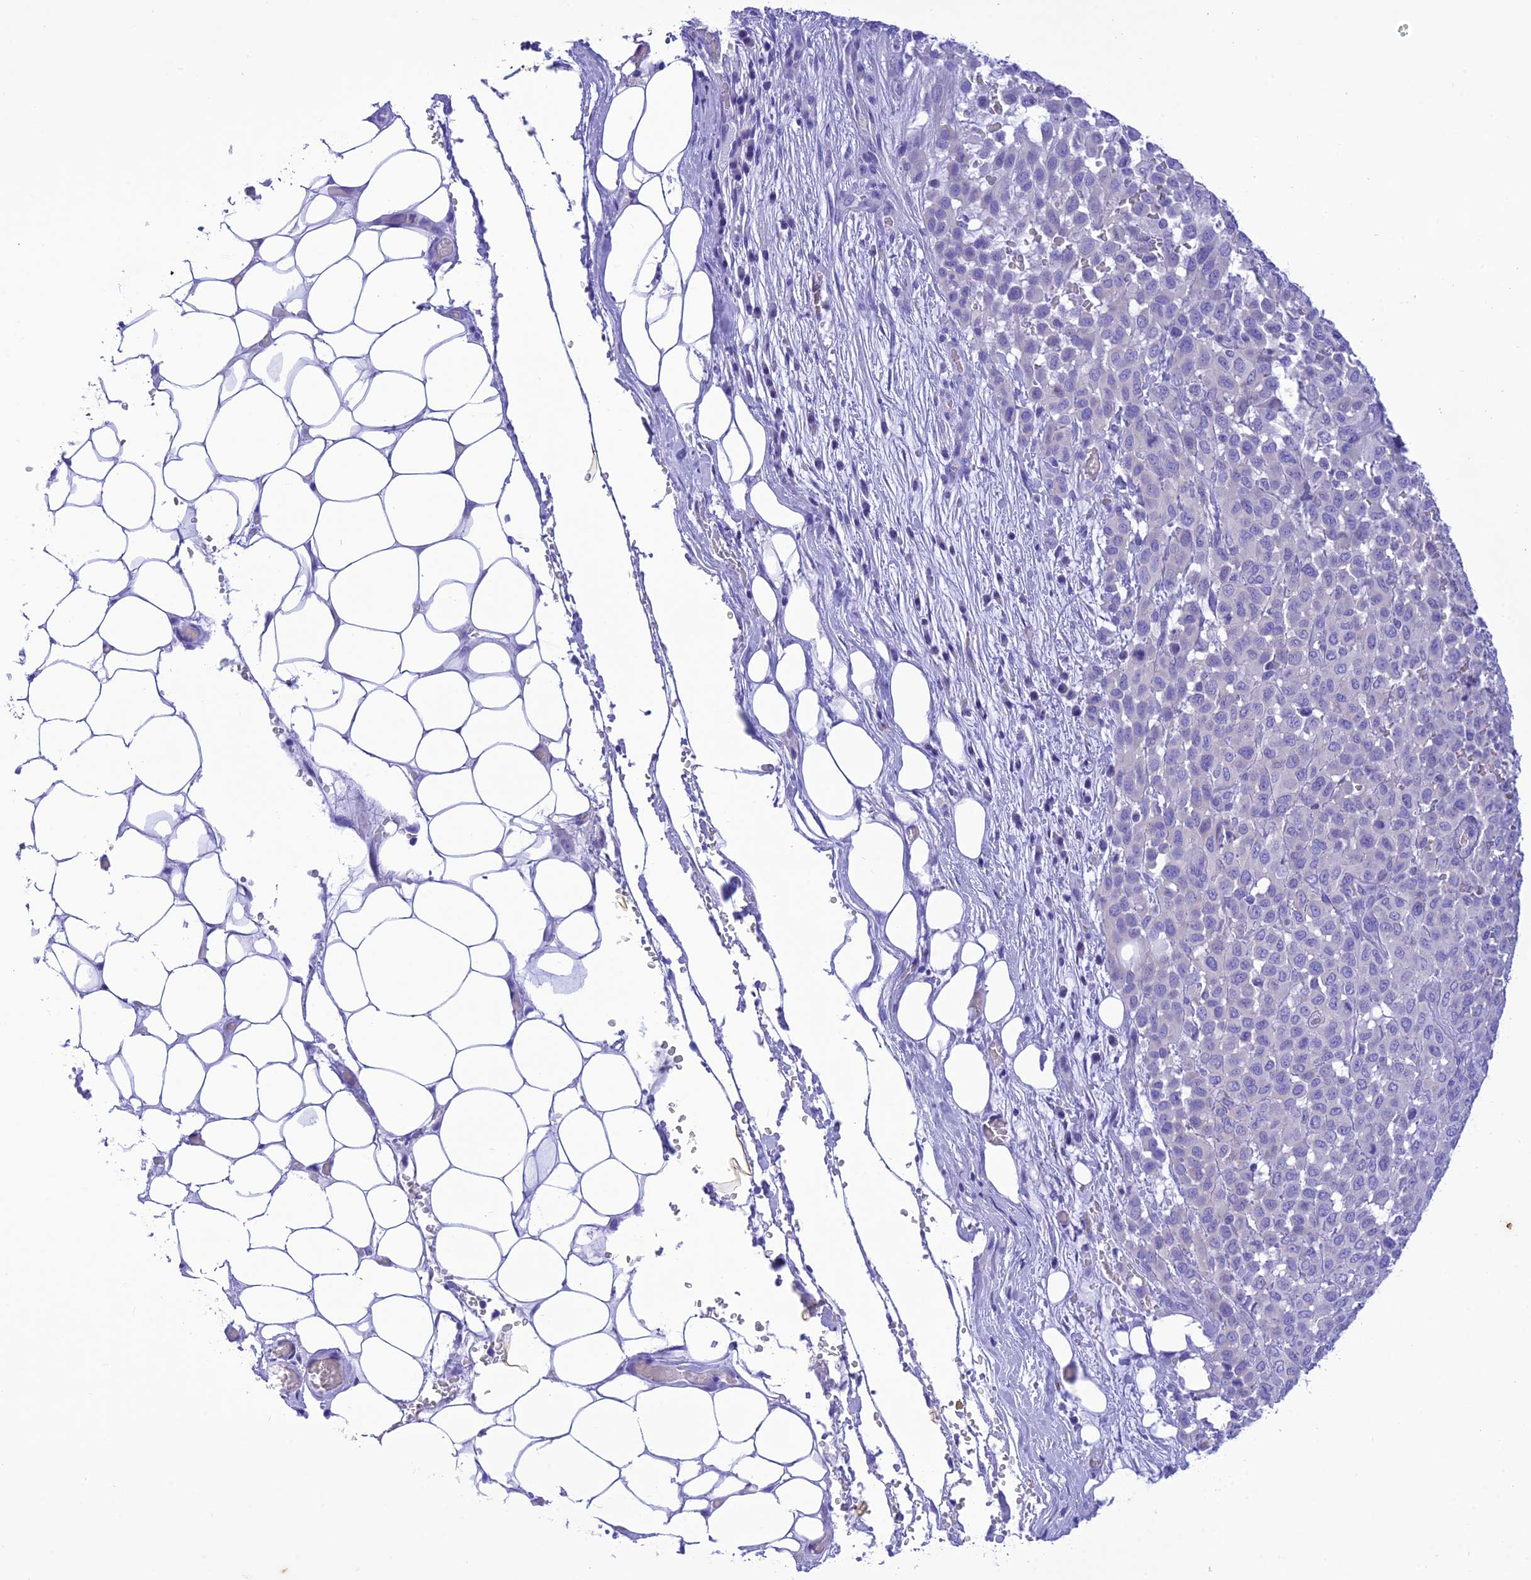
{"staining": {"intensity": "negative", "quantity": "none", "location": "none"}, "tissue": "melanoma", "cell_type": "Tumor cells", "image_type": "cancer", "snomed": [{"axis": "morphology", "description": "Malignant melanoma, Metastatic site"}, {"axis": "topography", "description": "Skin"}], "caption": "Immunohistochemistry histopathology image of neoplastic tissue: malignant melanoma (metastatic site) stained with DAB shows no significant protein expression in tumor cells.", "gene": "VPS52", "patient": {"sex": "female", "age": 81}}